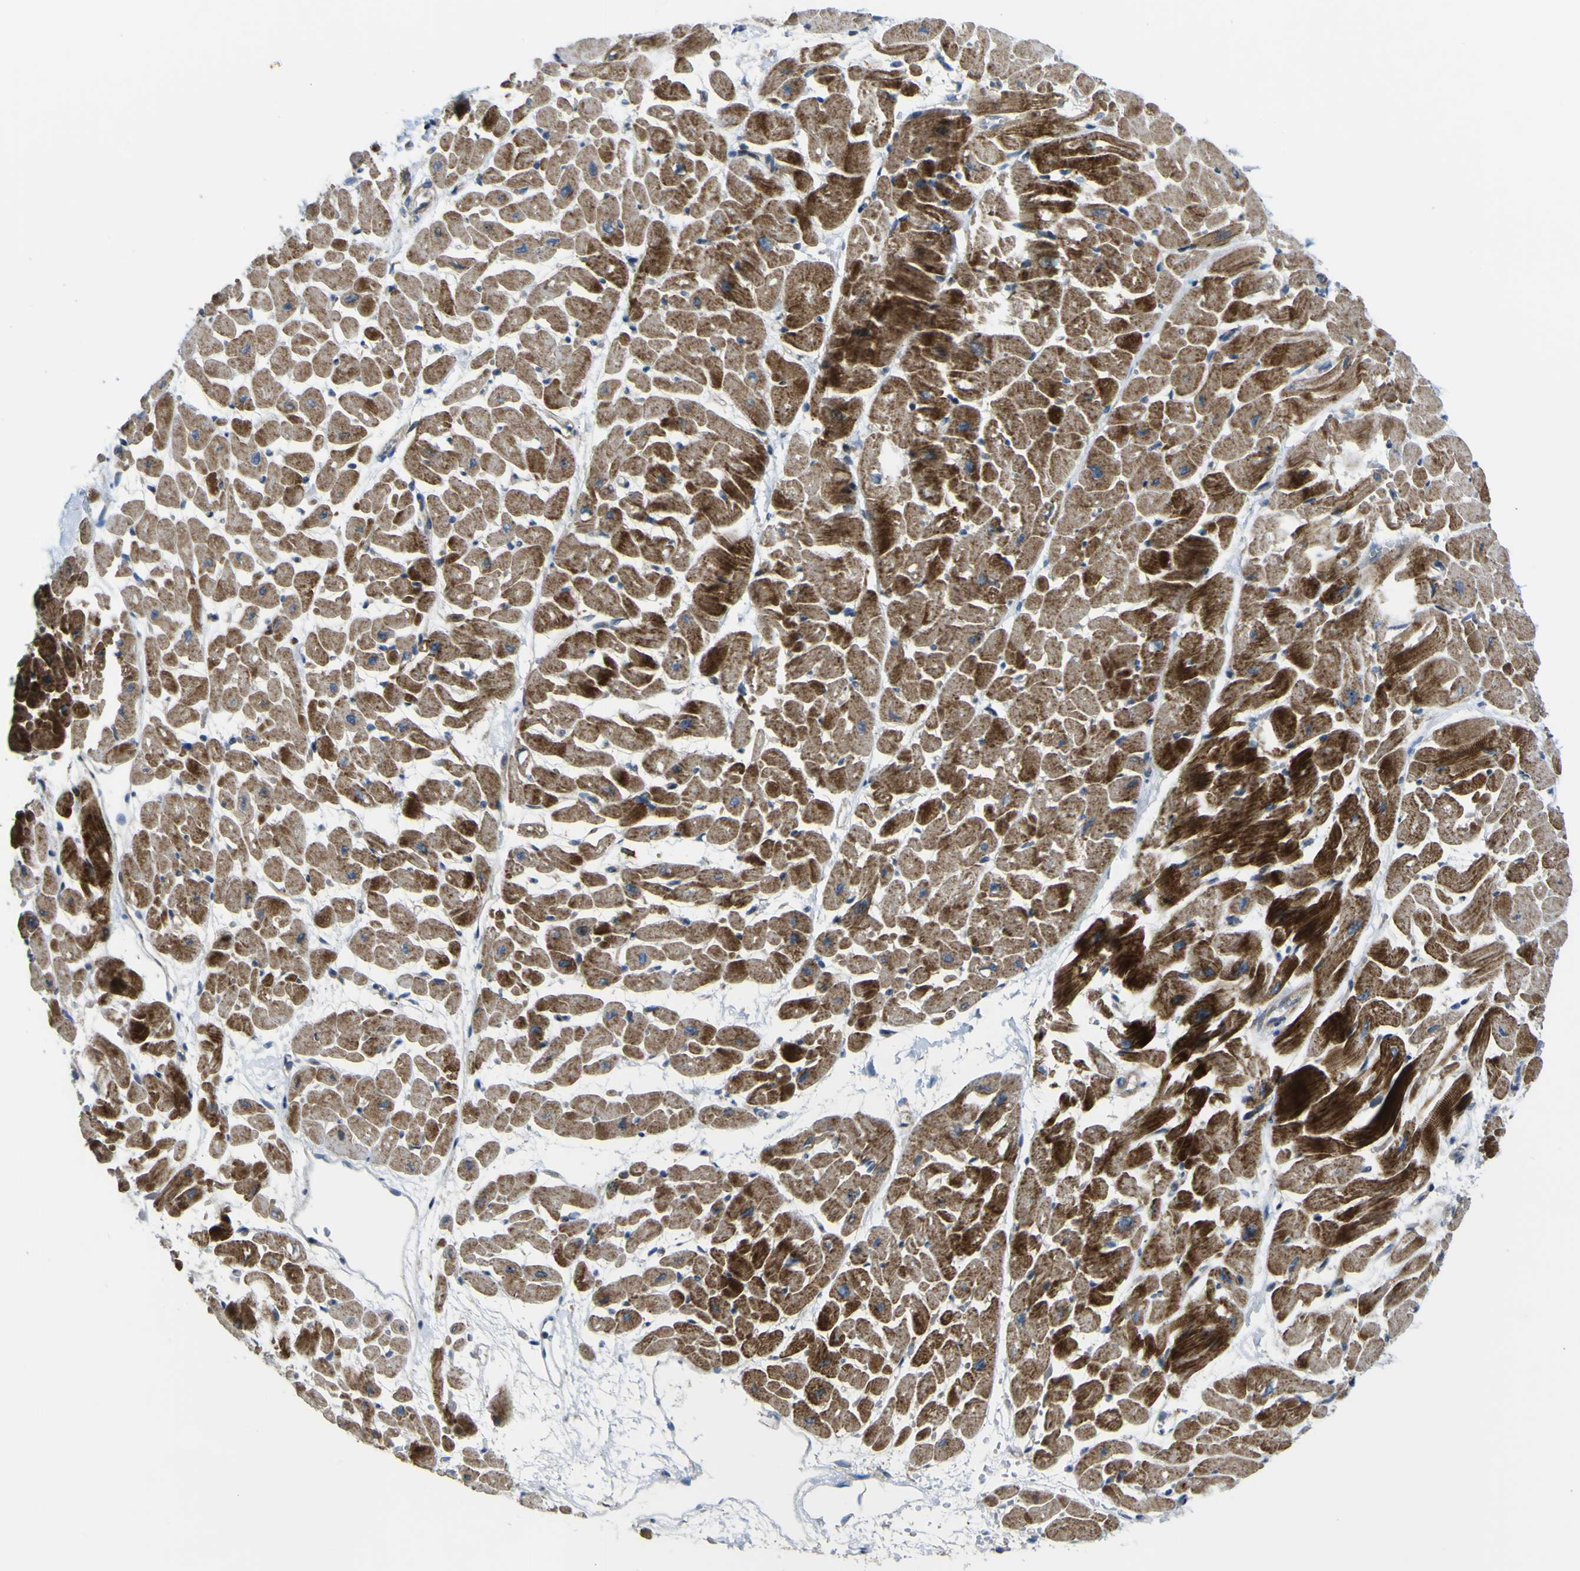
{"staining": {"intensity": "strong", "quantity": ">75%", "location": "cytoplasmic/membranous"}, "tissue": "heart muscle", "cell_type": "Cardiomyocytes", "image_type": "normal", "snomed": [{"axis": "morphology", "description": "Normal tissue, NOS"}, {"axis": "topography", "description": "Heart"}], "caption": "This photomicrograph demonstrates immunohistochemistry (IHC) staining of normal human heart muscle, with high strong cytoplasmic/membranous staining in about >75% of cardiomyocytes.", "gene": "LBHD1", "patient": {"sex": "male", "age": 45}}